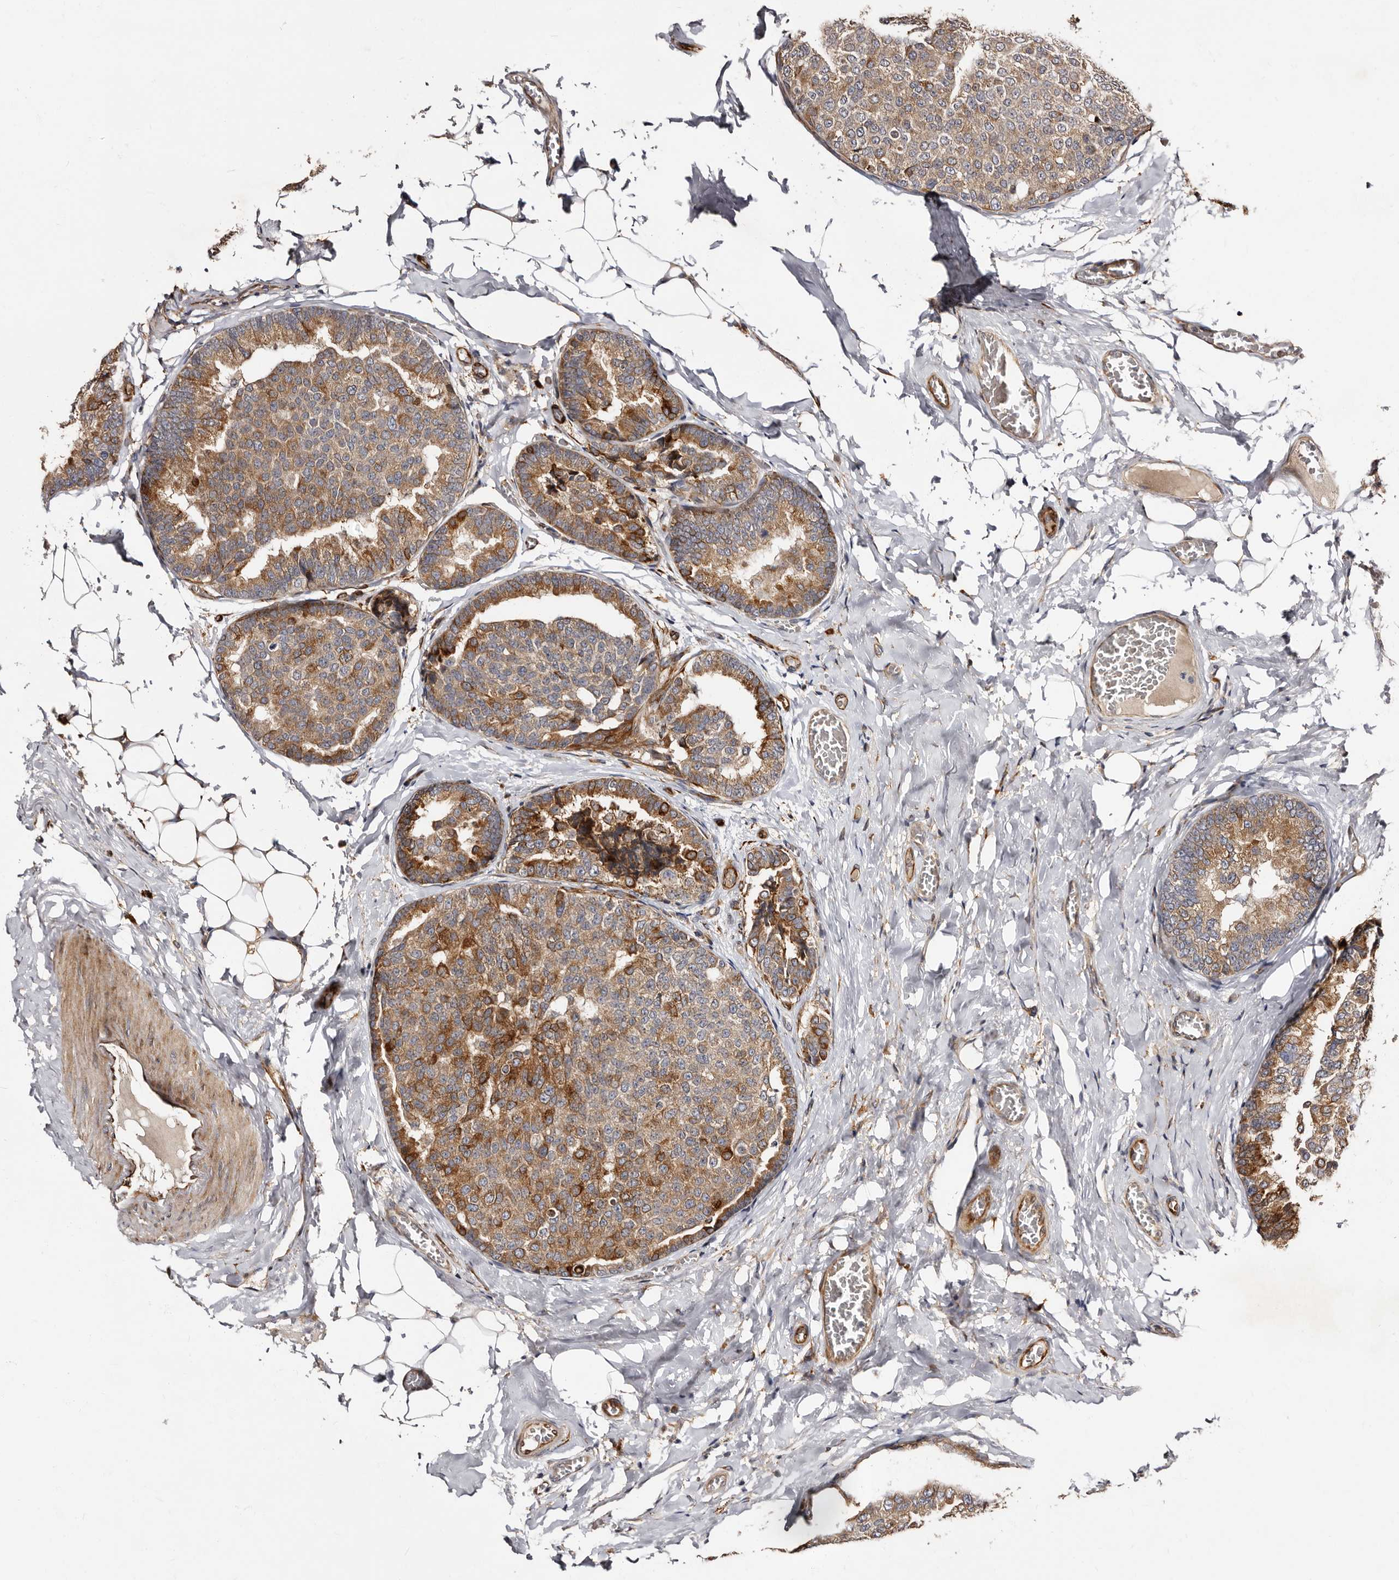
{"staining": {"intensity": "moderate", "quantity": ">75%", "location": "cytoplasmic/membranous"}, "tissue": "breast cancer", "cell_type": "Tumor cells", "image_type": "cancer", "snomed": [{"axis": "morphology", "description": "Normal tissue, NOS"}, {"axis": "morphology", "description": "Duct carcinoma"}, {"axis": "topography", "description": "Breast"}], "caption": "The photomicrograph demonstrates immunohistochemical staining of breast cancer (invasive ductal carcinoma). There is moderate cytoplasmic/membranous staining is seen in about >75% of tumor cells. The staining was performed using DAB (3,3'-diaminobenzidine), with brown indicating positive protein expression. Nuclei are stained blue with hematoxylin.", "gene": "TBC1D22B", "patient": {"sex": "female", "age": 43}}